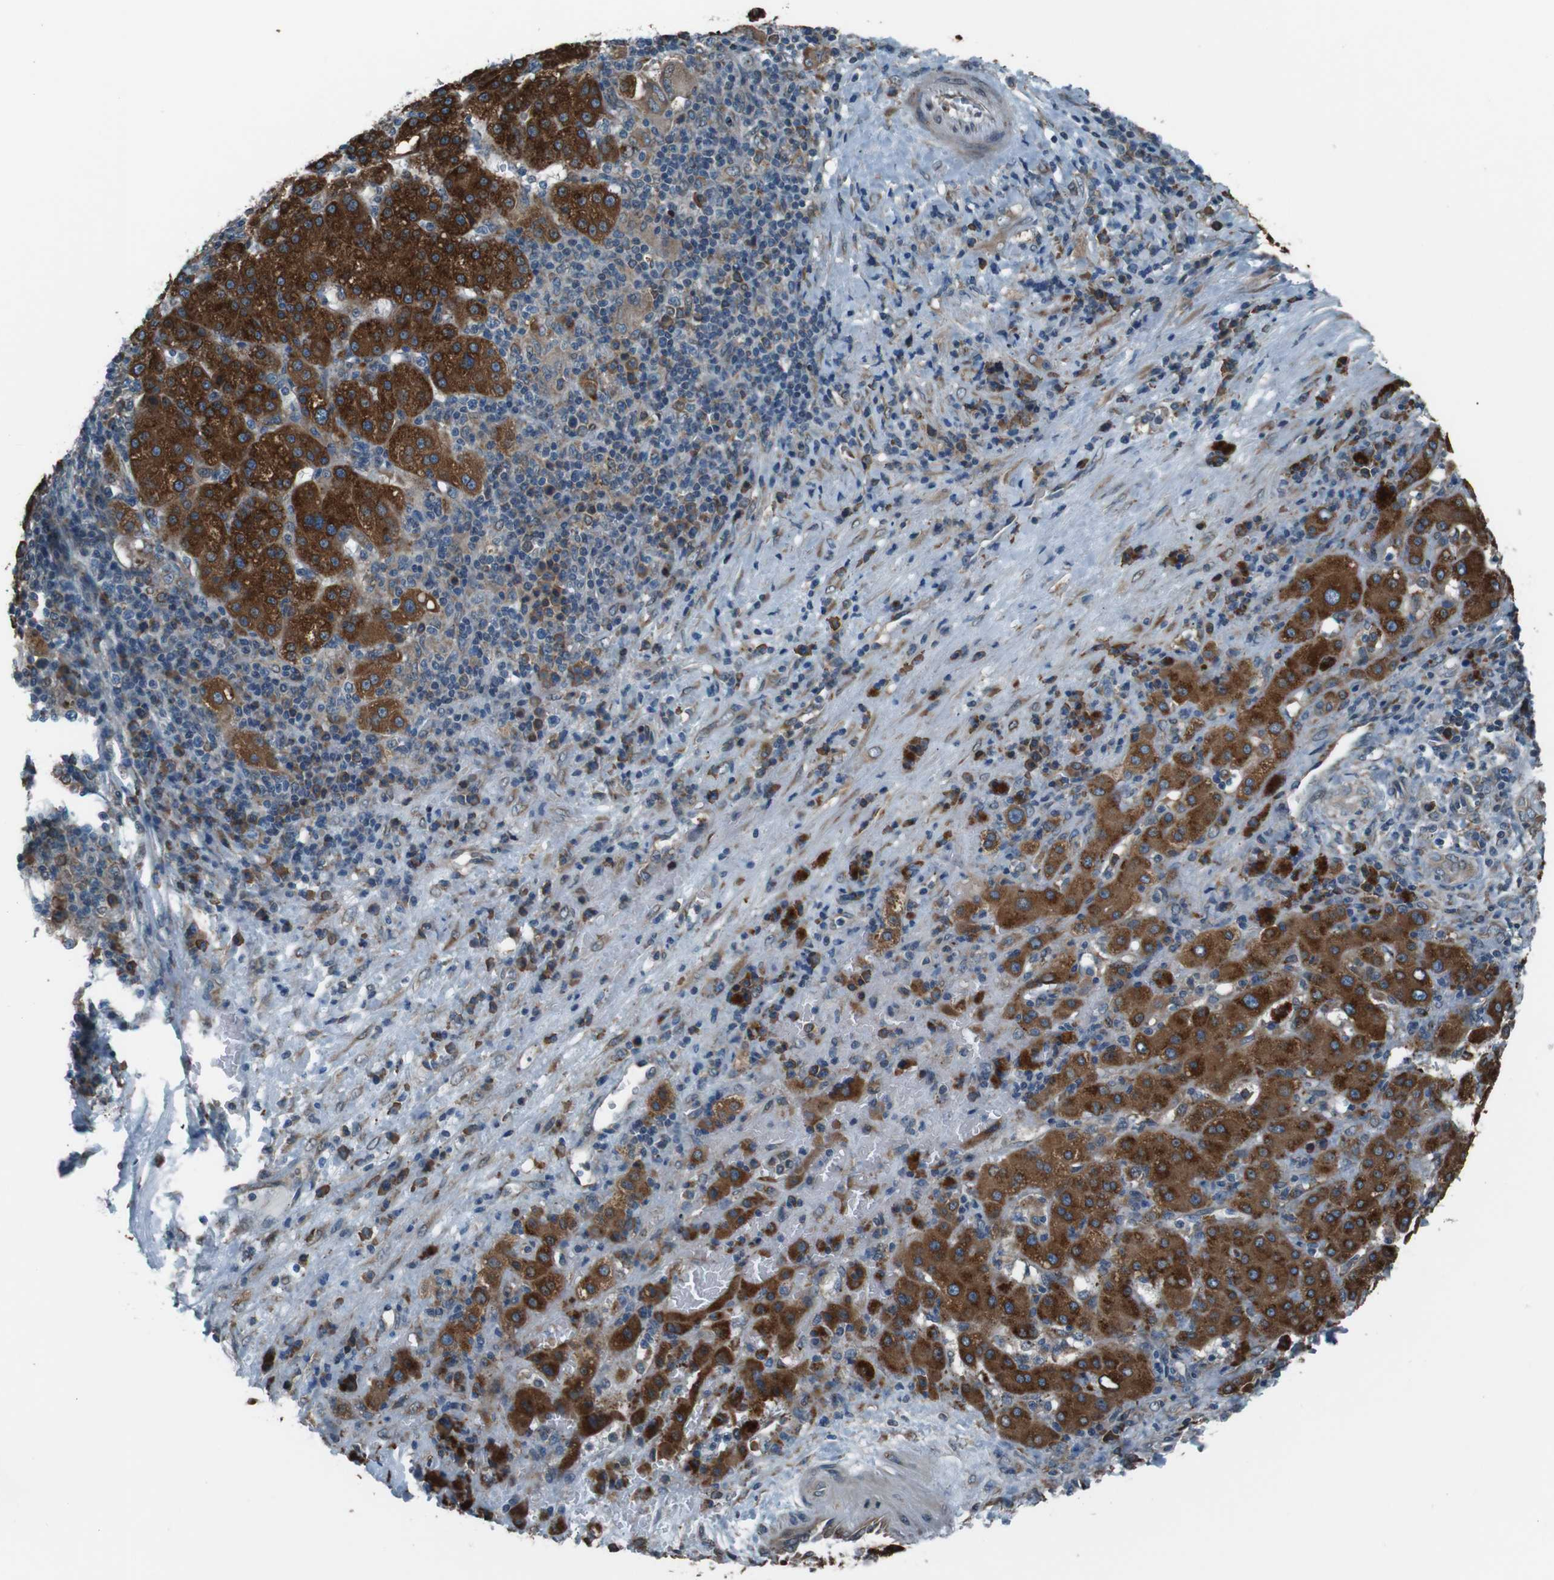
{"staining": {"intensity": "strong", "quantity": ">75%", "location": "cytoplasmic/membranous"}, "tissue": "liver cancer", "cell_type": "Tumor cells", "image_type": "cancer", "snomed": [{"axis": "morphology", "description": "Carcinoma, Hepatocellular, NOS"}, {"axis": "topography", "description": "Liver"}], "caption": "Immunohistochemistry (IHC) of liver hepatocellular carcinoma shows high levels of strong cytoplasmic/membranous positivity in about >75% of tumor cells. (DAB (3,3'-diaminobenzidine) = brown stain, brightfield microscopy at high magnification).", "gene": "SIGMAR1", "patient": {"sex": "female", "age": 58}}